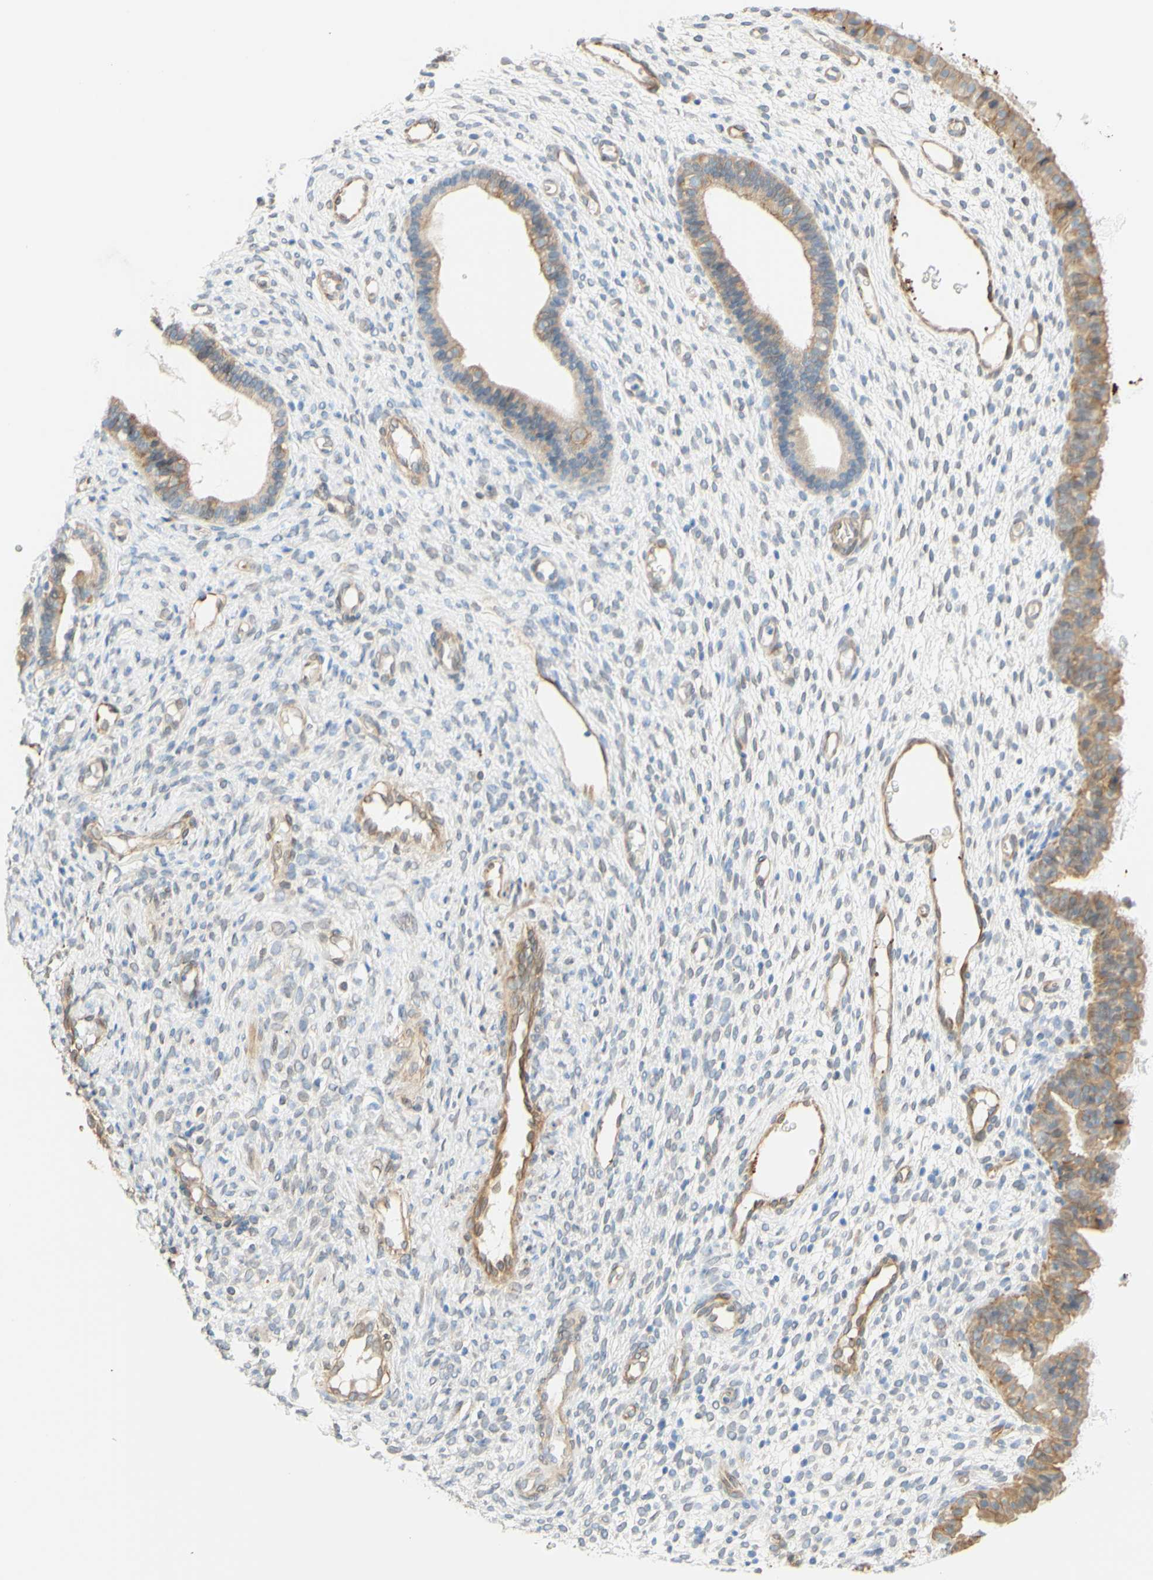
{"staining": {"intensity": "negative", "quantity": "none", "location": "none"}, "tissue": "endometrium", "cell_type": "Cells in endometrial stroma", "image_type": "normal", "snomed": [{"axis": "morphology", "description": "Normal tissue, NOS"}, {"axis": "topography", "description": "Endometrium"}], "caption": "IHC photomicrograph of normal human endometrium stained for a protein (brown), which demonstrates no expression in cells in endometrial stroma.", "gene": "ENDOD1", "patient": {"sex": "female", "age": 61}}